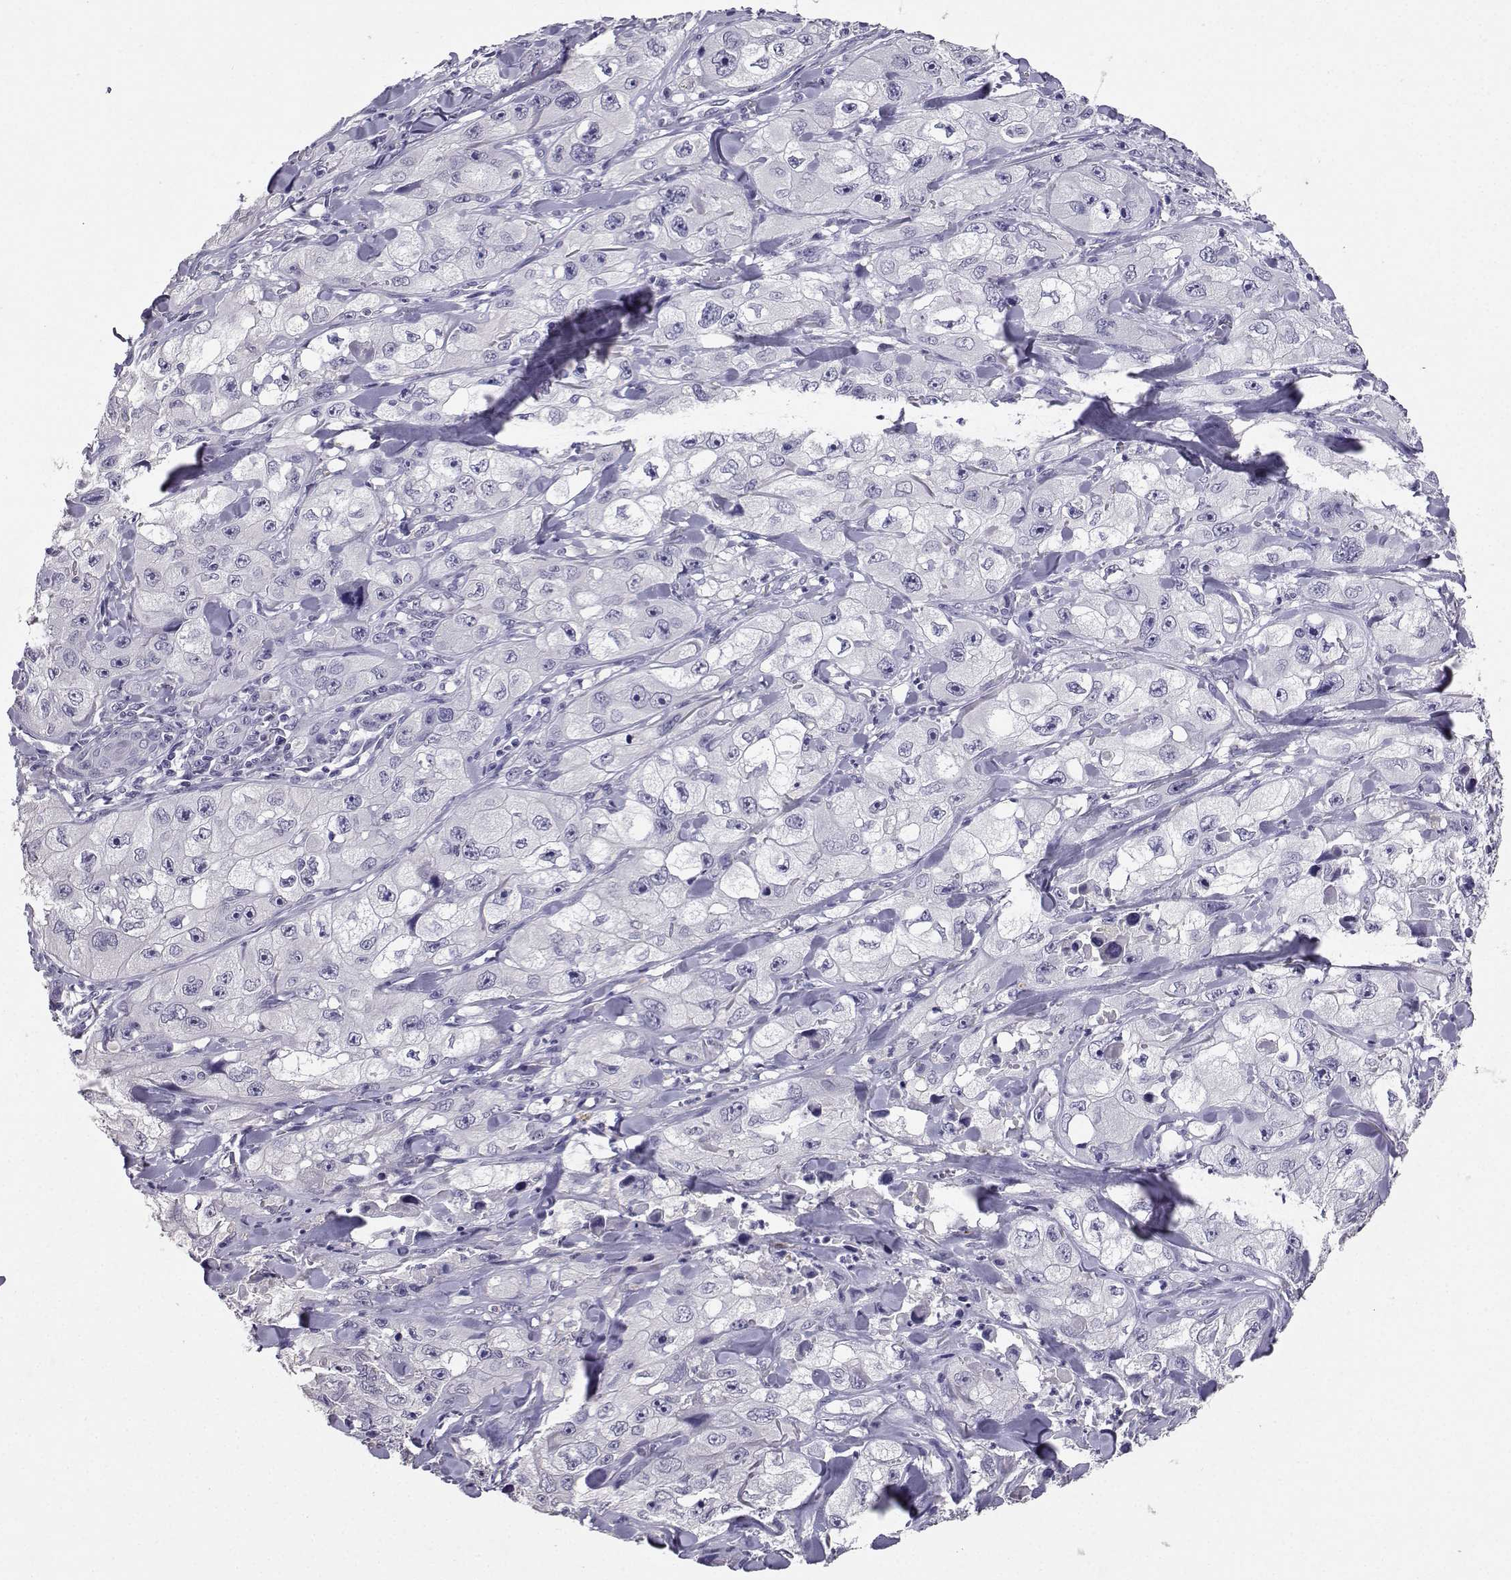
{"staining": {"intensity": "negative", "quantity": "none", "location": "none"}, "tissue": "skin cancer", "cell_type": "Tumor cells", "image_type": "cancer", "snomed": [{"axis": "morphology", "description": "Squamous cell carcinoma, NOS"}, {"axis": "topography", "description": "Skin"}, {"axis": "topography", "description": "Subcutis"}], "caption": "Immunohistochemistry (IHC) photomicrograph of neoplastic tissue: human squamous cell carcinoma (skin) stained with DAB demonstrates no significant protein expression in tumor cells.", "gene": "SPAG11B", "patient": {"sex": "male", "age": 73}}